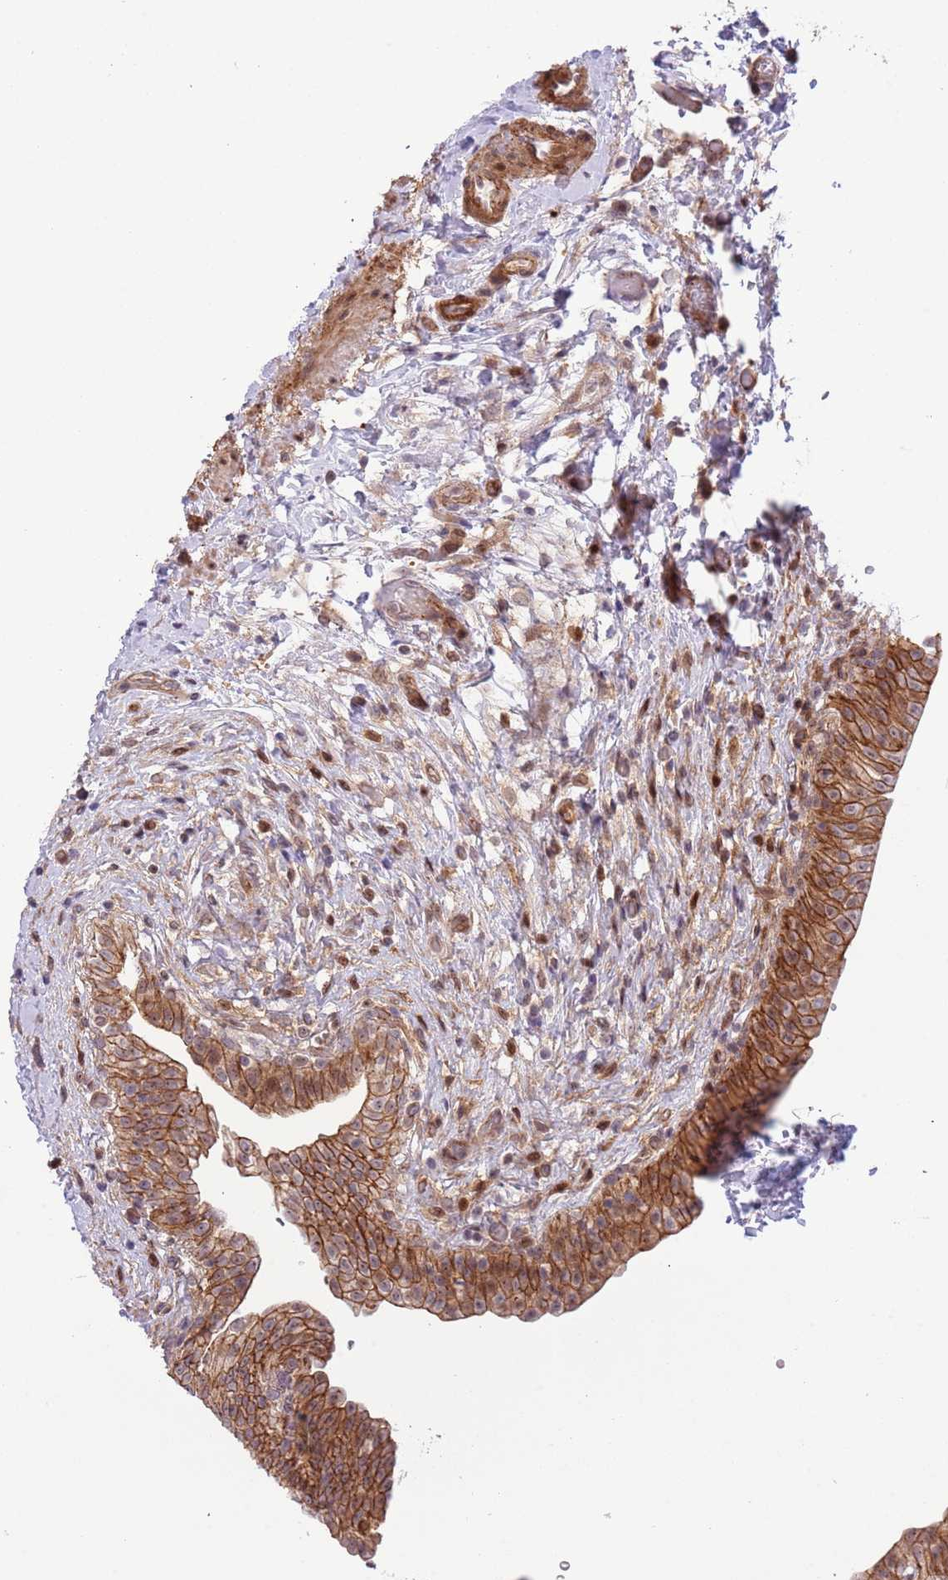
{"staining": {"intensity": "strong", "quantity": ">75%", "location": "cytoplasmic/membranous"}, "tissue": "urinary bladder", "cell_type": "Urothelial cells", "image_type": "normal", "snomed": [{"axis": "morphology", "description": "Normal tissue, NOS"}, {"axis": "topography", "description": "Urinary bladder"}], "caption": "Protein staining shows strong cytoplasmic/membranous expression in about >75% of urothelial cells in benign urinary bladder.", "gene": "ITGB6", "patient": {"sex": "male", "age": 69}}